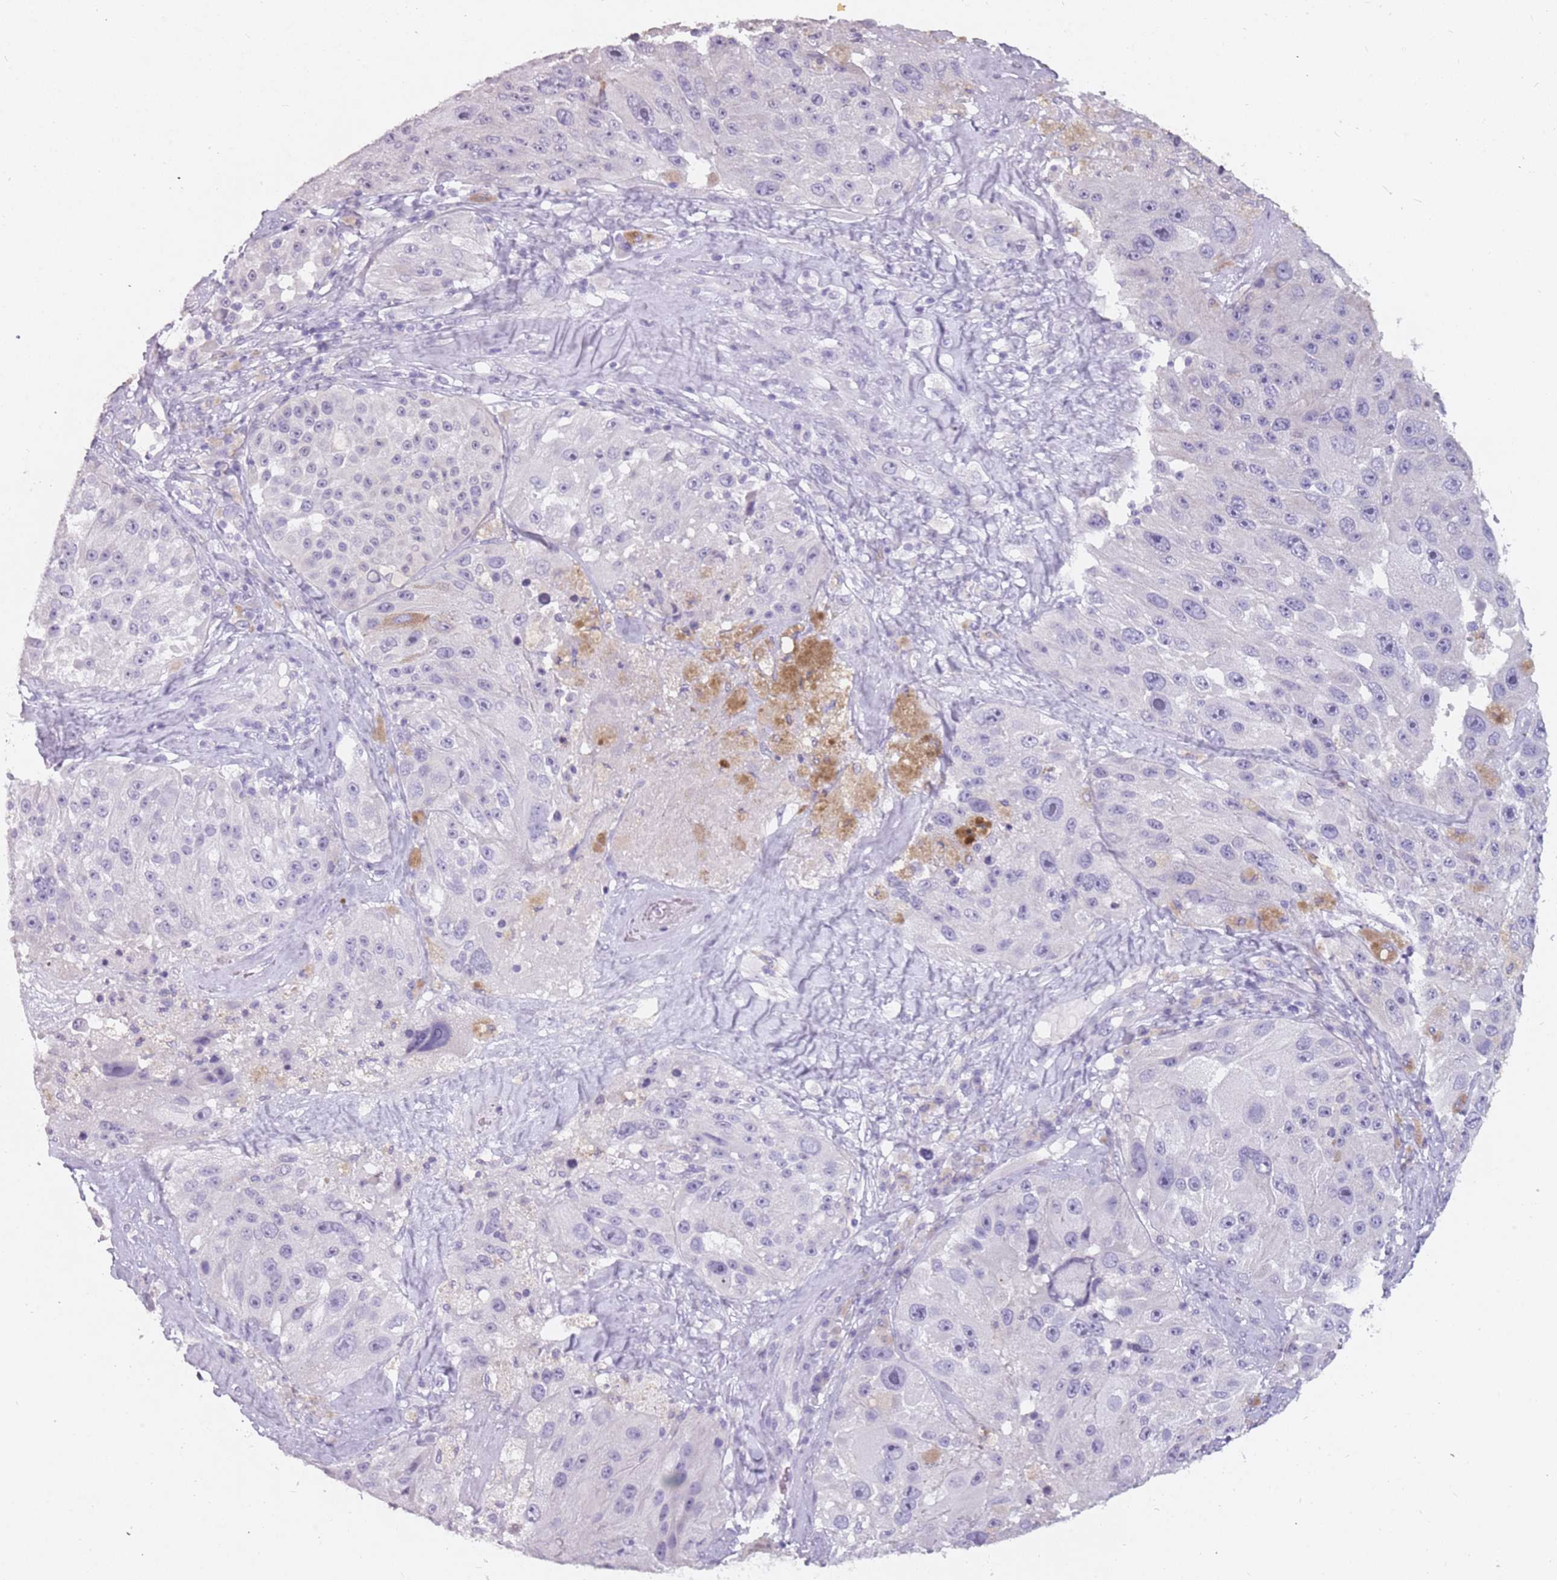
{"staining": {"intensity": "negative", "quantity": "none", "location": "none"}, "tissue": "melanoma", "cell_type": "Tumor cells", "image_type": "cancer", "snomed": [{"axis": "morphology", "description": "Malignant melanoma, Metastatic site"}, {"axis": "topography", "description": "Lymph node"}], "caption": "This is an IHC image of human malignant melanoma (metastatic site). There is no positivity in tumor cells.", "gene": "DDX4", "patient": {"sex": "male", "age": 62}}